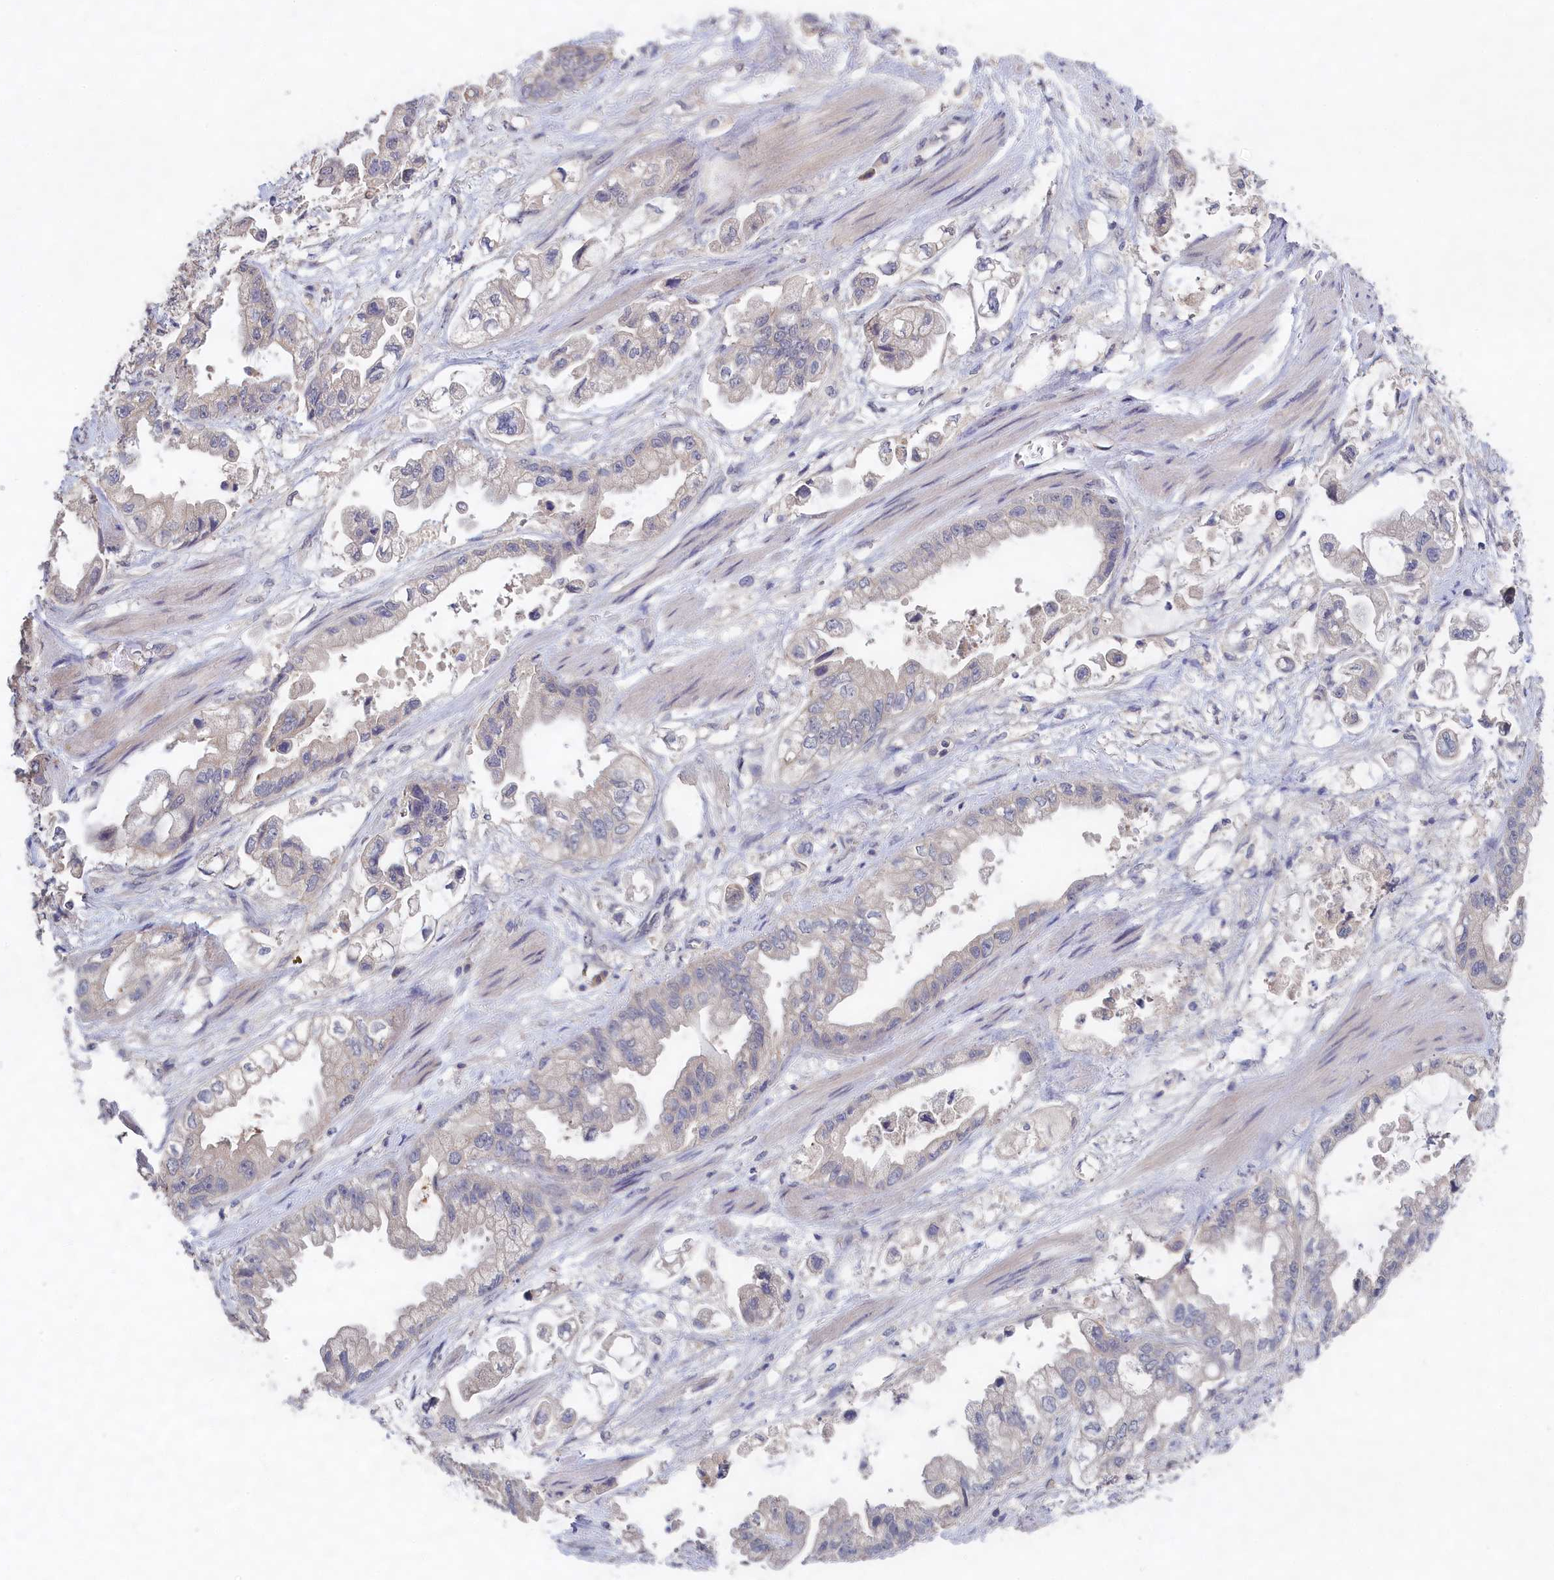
{"staining": {"intensity": "negative", "quantity": "none", "location": "none"}, "tissue": "stomach cancer", "cell_type": "Tumor cells", "image_type": "cancer", "snomed": [{"axis": "morphology", "description": "Adenocarcinoma, NOS"}, {"axis": "topography", "description": "Stomach"}], "caption": "Micrograph shows no protein positivity in tumor cells of stomach cancer tissue. (Stains: DAB (3,3'-diaminobenzidine) immunohistochemistry (IHC) with hematoxylin counter stain, Microscopy: brightfield microscopy at high magnification).", "gene": "CELF5", "patient": {"sex": "male", "age": 62}}